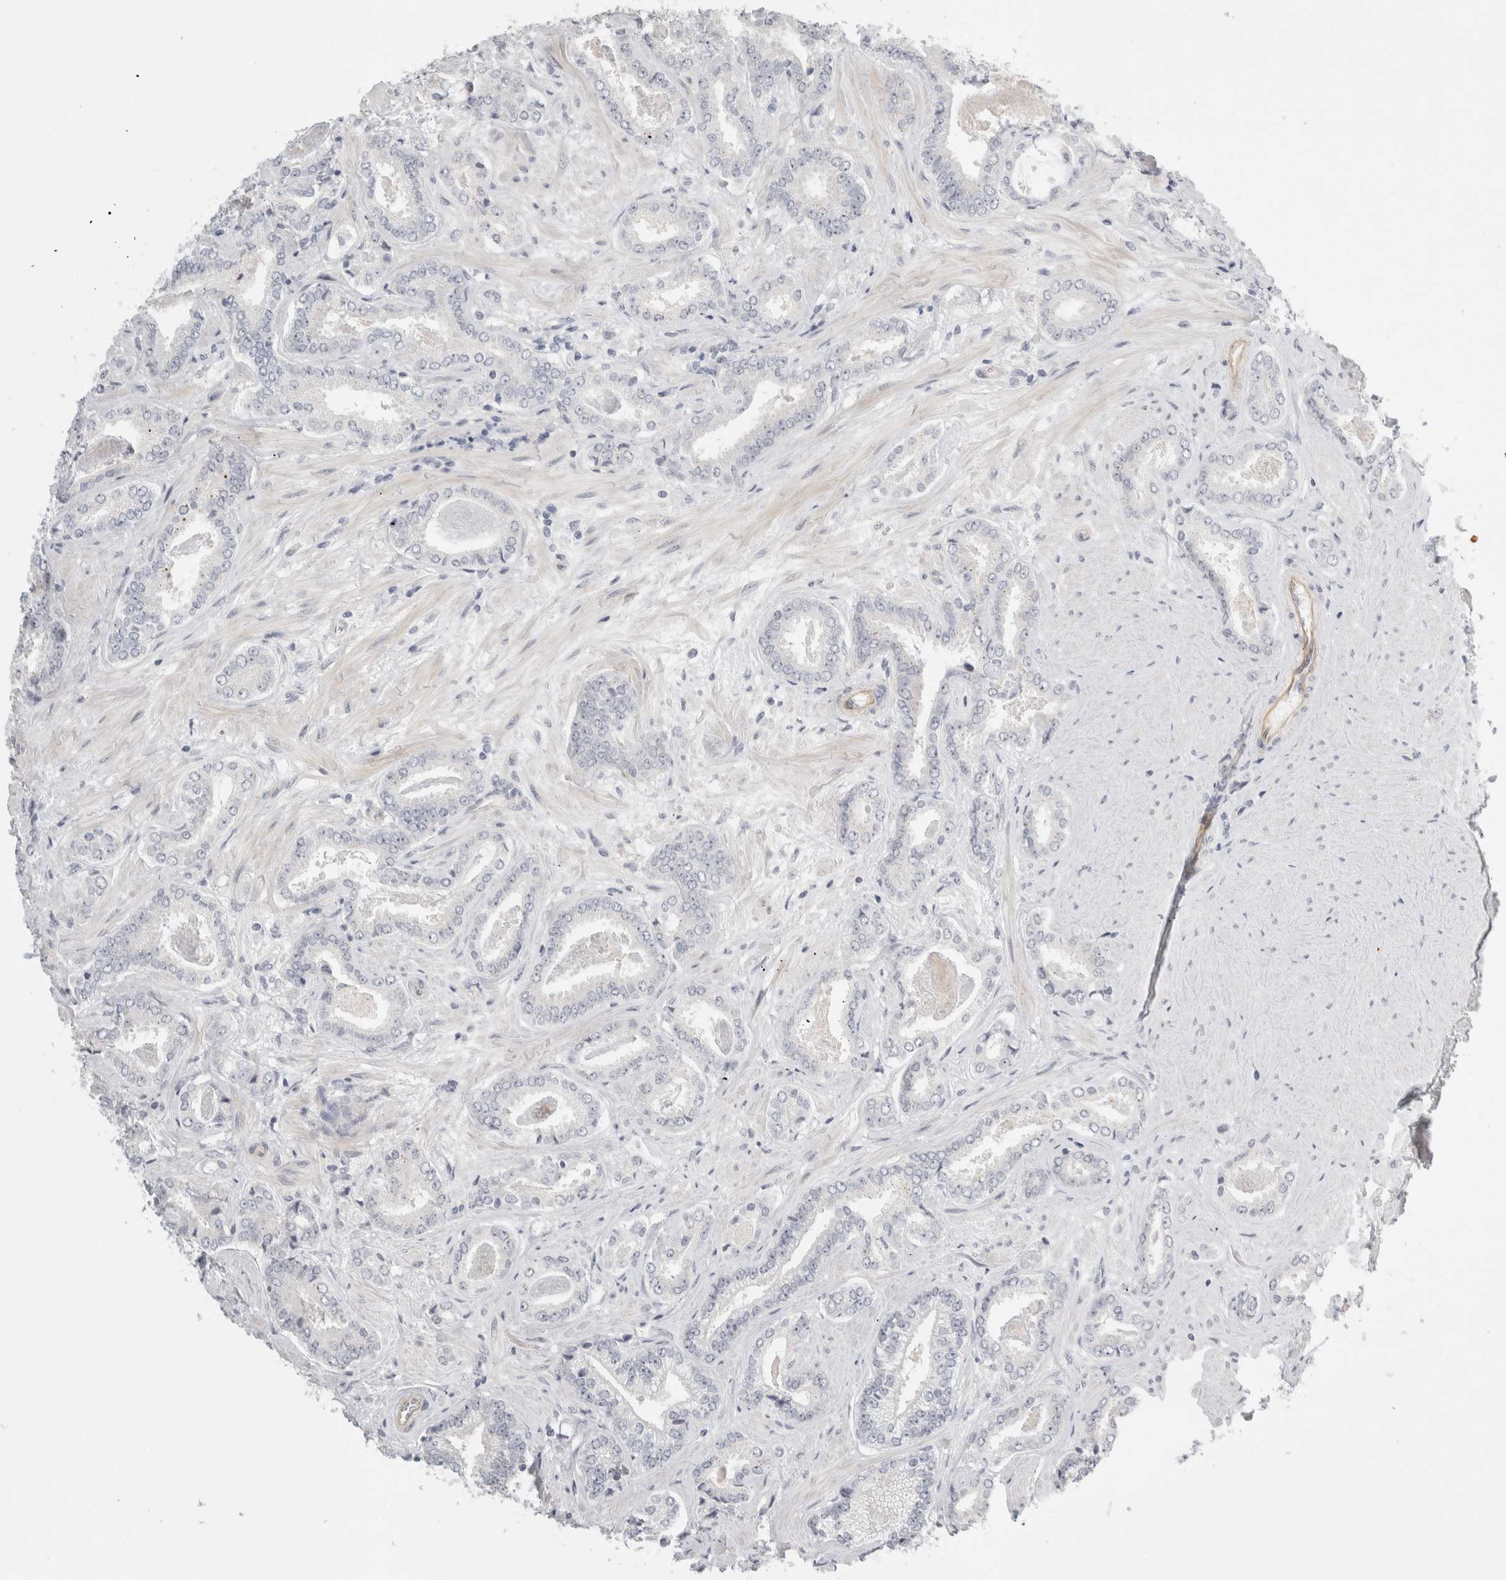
{"staining": {"intensity": "negative", "quantity": "none", "location": "none"}, "tissue": "prostate cancer", "cell_type": "Tumor cells", "image_type": "cancer", "snomed": [{"axis": "morphology", "description": "Adenocarcinoma, Low grade"}, {"axis": "topography", "description": "Prostate"}], "caption": "This is an immunohistochemistry (IHC) photomicrograph of adenocarcinoma (low-grade) (prostate). There is no staining in tumor cells.", "gene": "FBLIM1", "patient": {"sex": "male", "age": 71}}